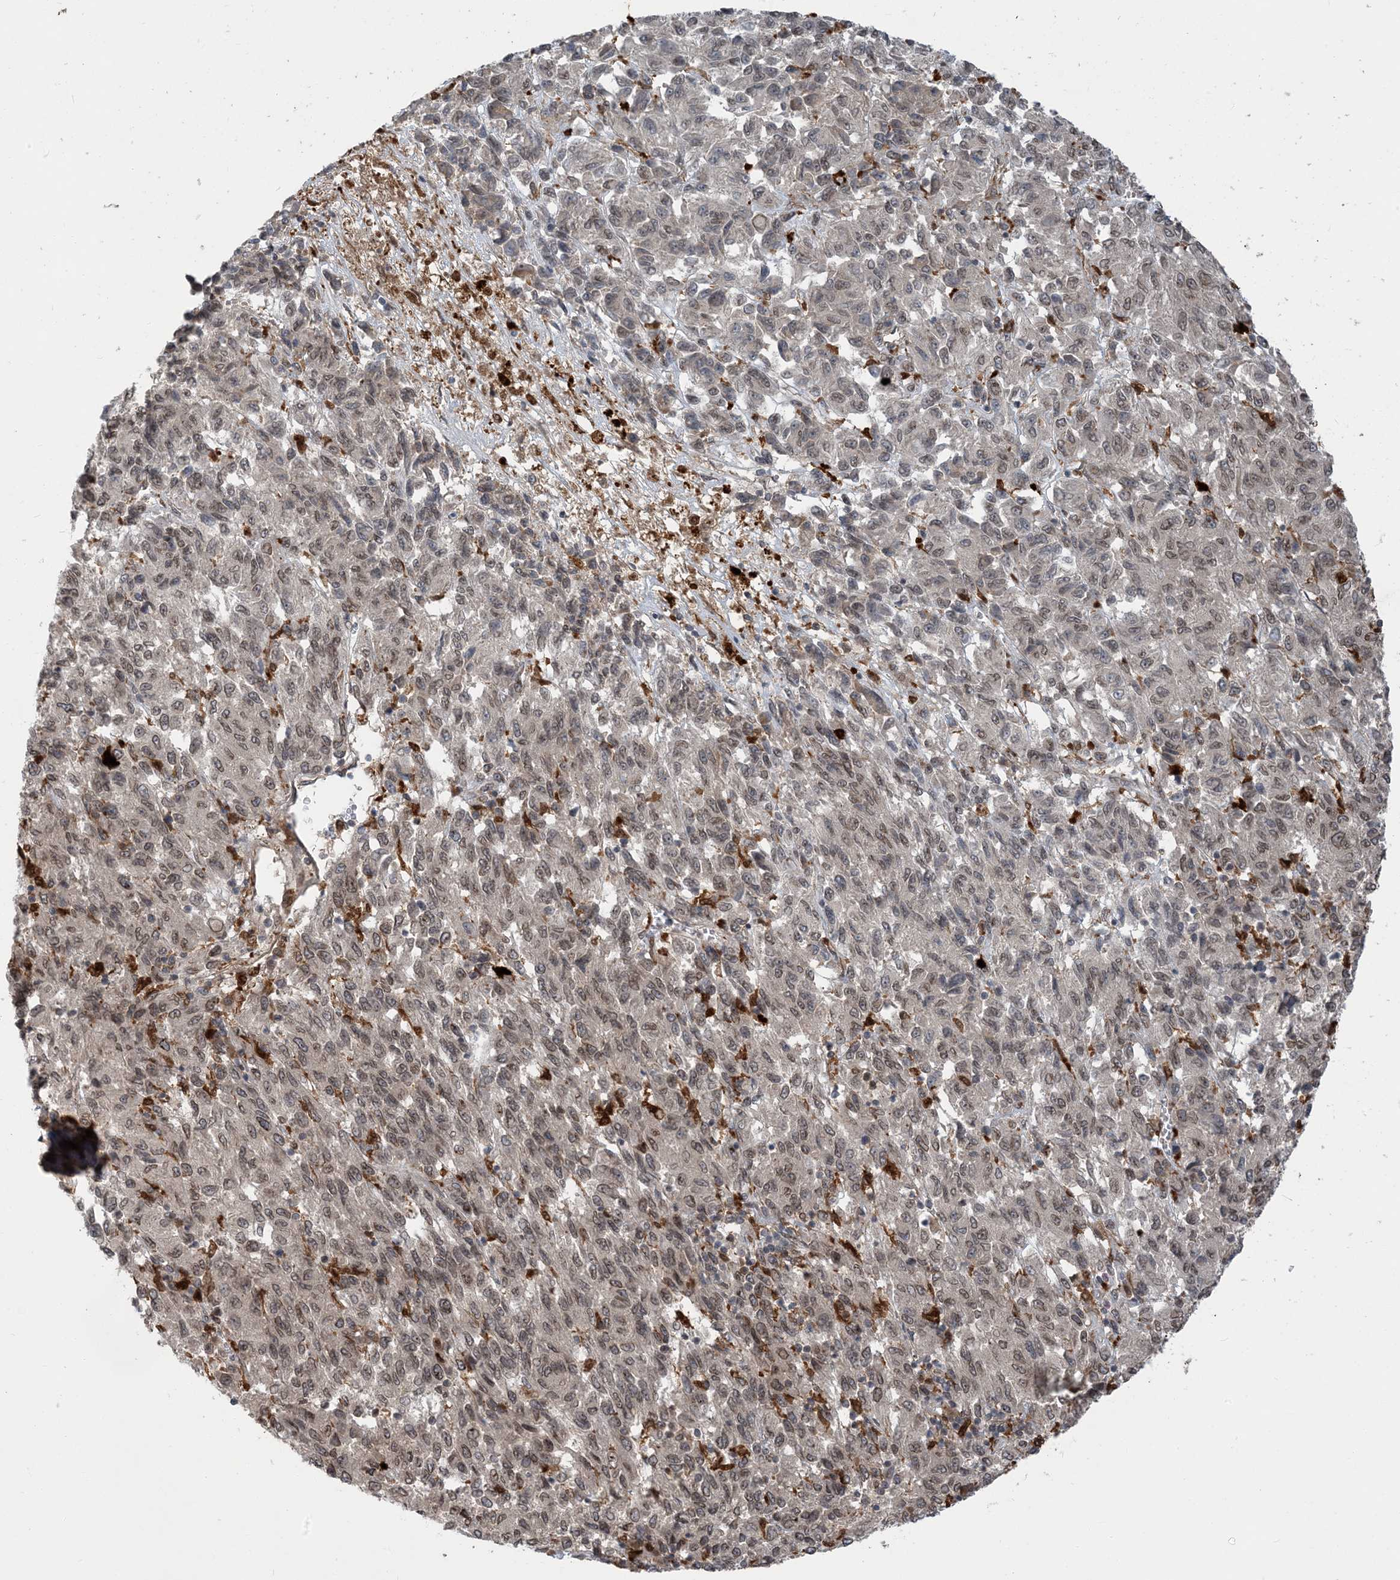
{"staining": {"intensity": "weak", "quantity": "<25%", "location": "nuclear"}, "tissue": "melanoma", "cell_type": "Tumor cells", "image_type": "cancer", "snomed": [{"axis": "morphology", "description": "Malignant melanoma, Metastatic site"}, {"axis": "topography", "description": "Lung"}], "caption": "An immunohistochemistry (IHC) photomicrograph of melanoma is shown. There is no staining in tumor cells of melanoma.", "gene": "NAGK", "patient": {"sex": "male", "age": 64}}